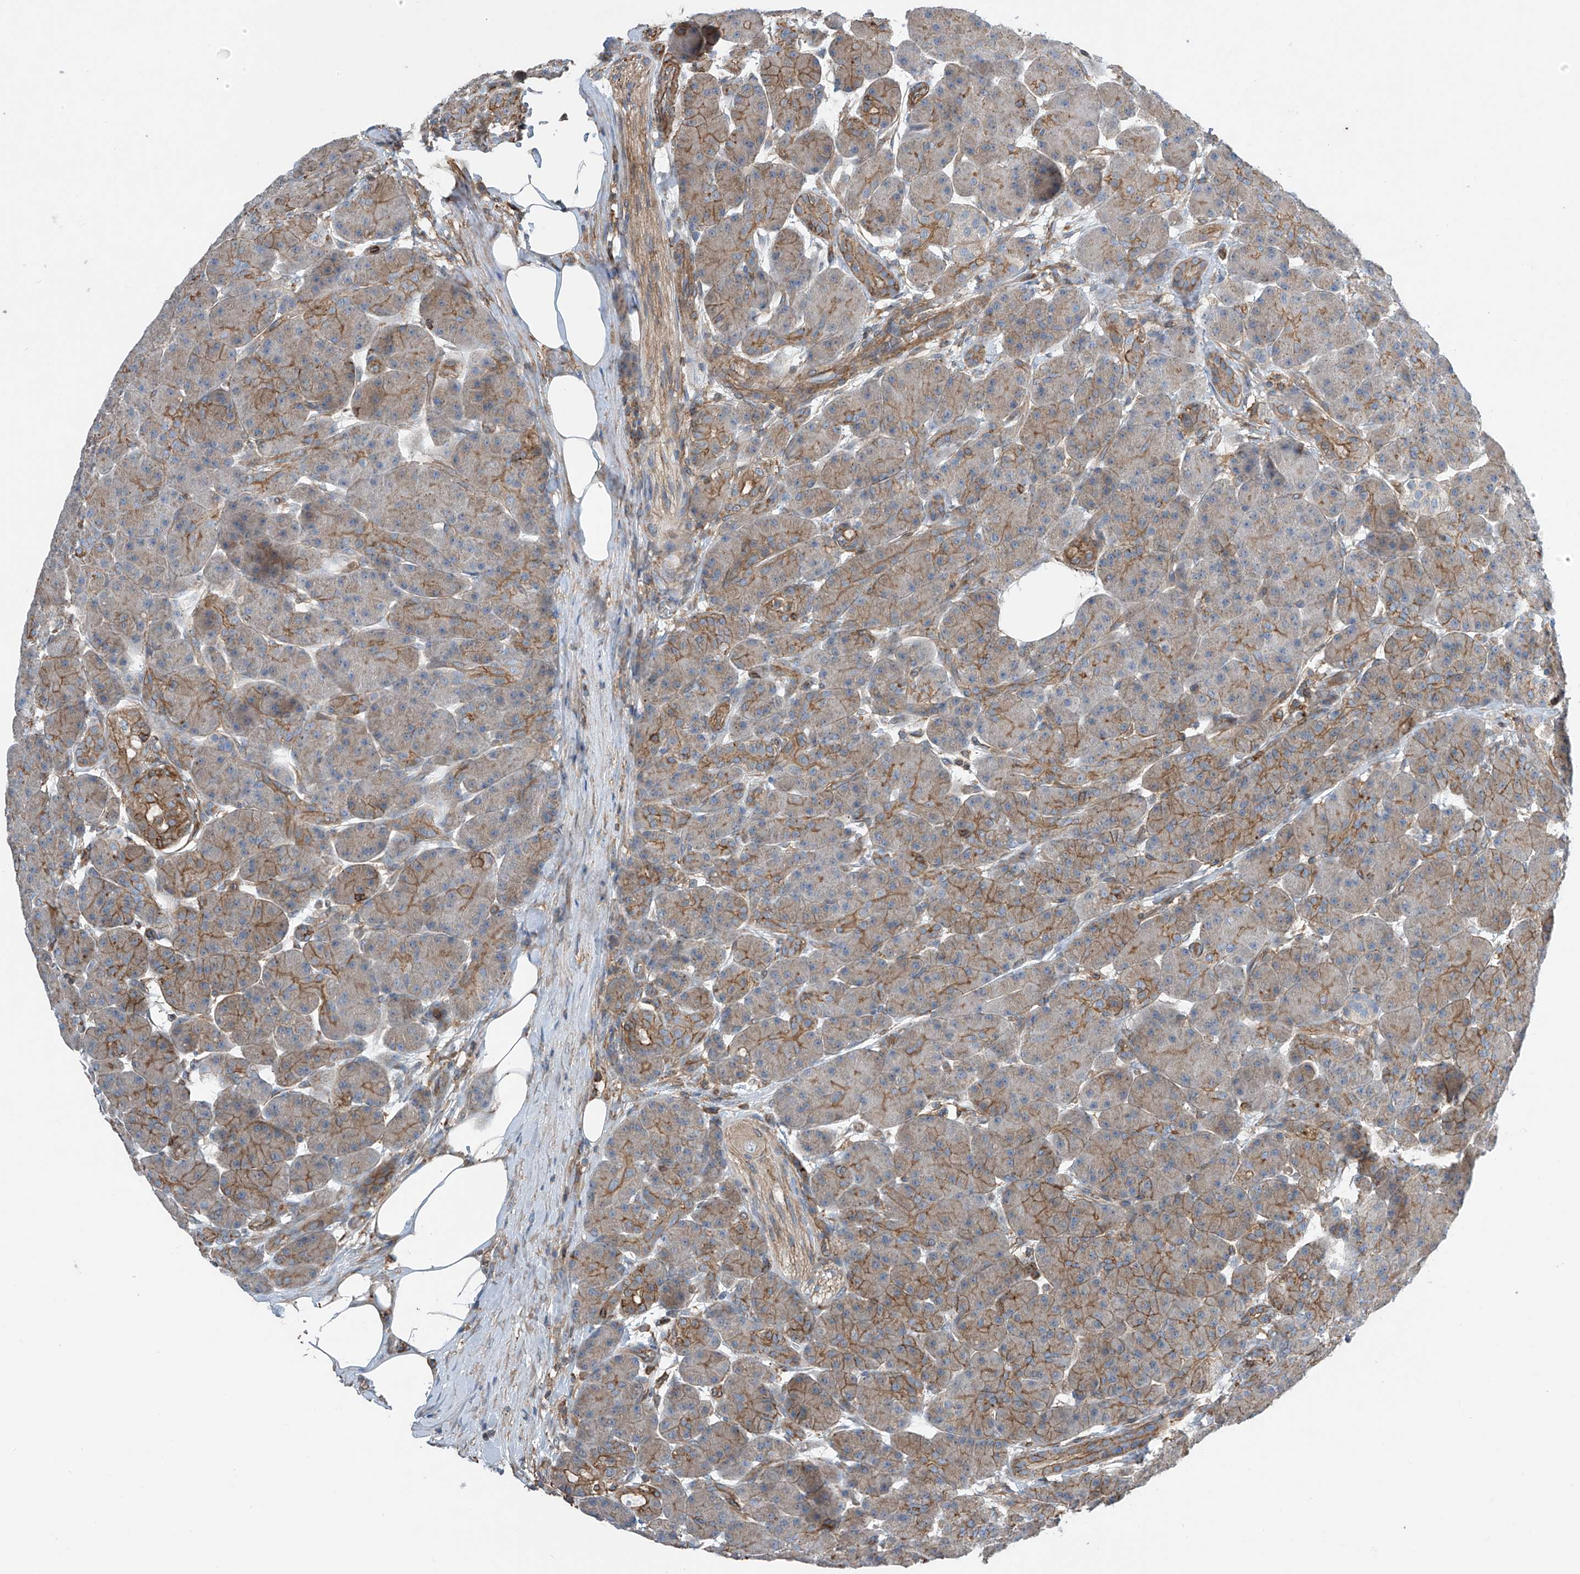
{"staining": {"intensity": "moderate", "quantity": "25%-75%", "location": "cytoplasmic/membranous"}, "tissue": "pancreas", "cell_type": "Exocrine glandular cells", "image_type": "normal", "snomed": [{"axis": "morphology", "description": "Normal tissue, NOS"}, {"axis": "topography", "description": "Pancreas"}], "caption": "Immunohistochemical staining of normal pancreas demonstrates 25%-75% levels of moderate cytoplasmic/membranous protein staining in about 25%-75% of exocrine glandular cells. (DAB IHC, brown staining for protein, blue staining for nuclei).", "gene": "SLC1A5", "patient": {"sex": "male", "age": 63}}